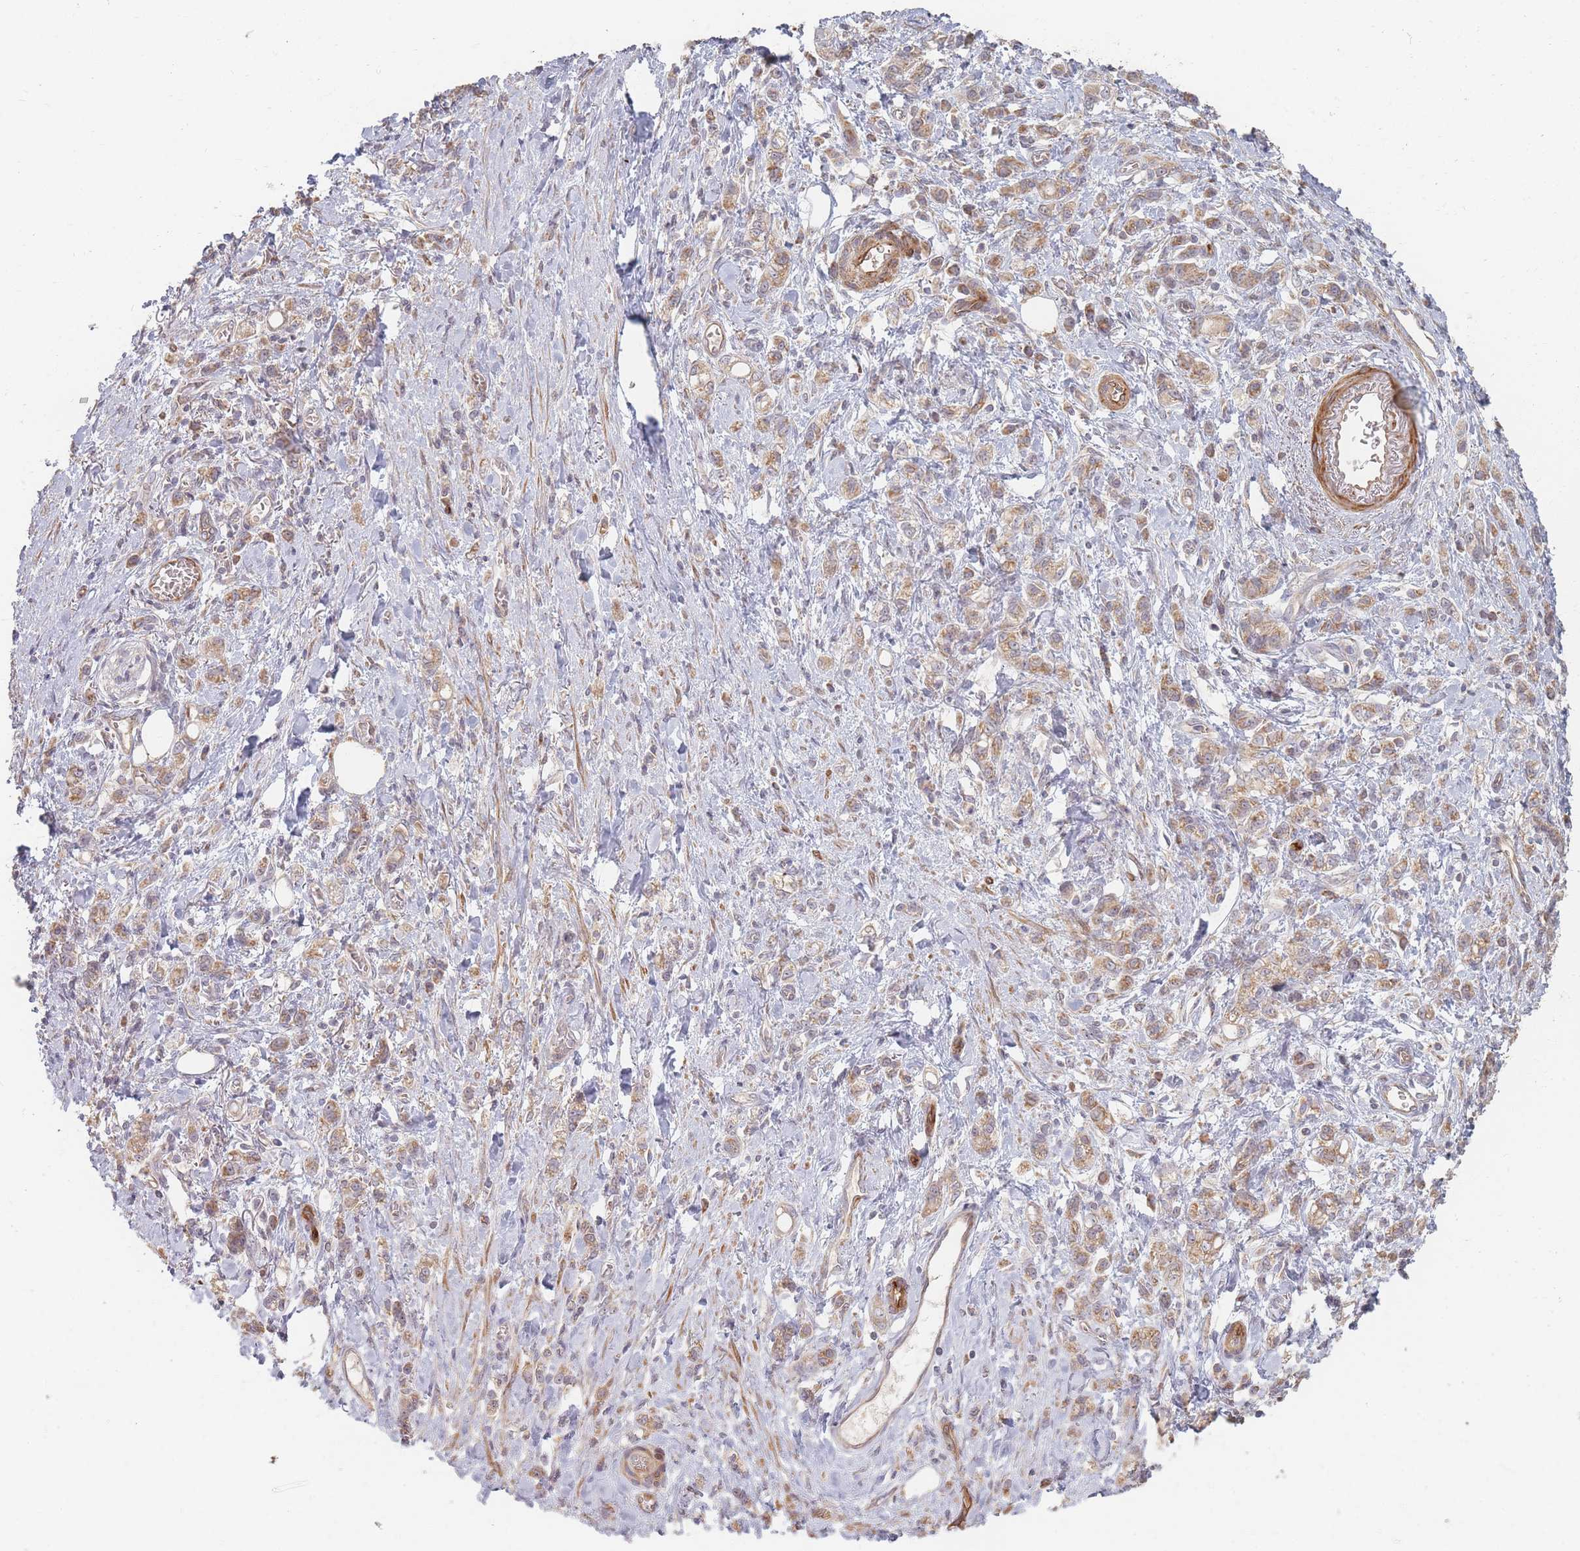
{"staining": {"intensity": "weak", "quantity": ">75%", "location": "cytoplasmic/membranous"}, "tissue": "stomach cancer", "cell_type": "Tumor cells", "image_type": "cancer", "snomed": [{"axis": "morphology", "description": "Adenocarcinoma, NOS"}, {"axis": "topography", "description": "Stomach"}], "caption": "The image demonstrates immunohistochemical staining of adenocarcinoma (stomach). There is weak cytoplasmic/membranous positivity is present in approximately >75% of tumor cells. (Brightfield microscopy of DAB IHC at high magnification).", "gene": "MRPS6", "patient": {"sex": "male", "age": 77}}